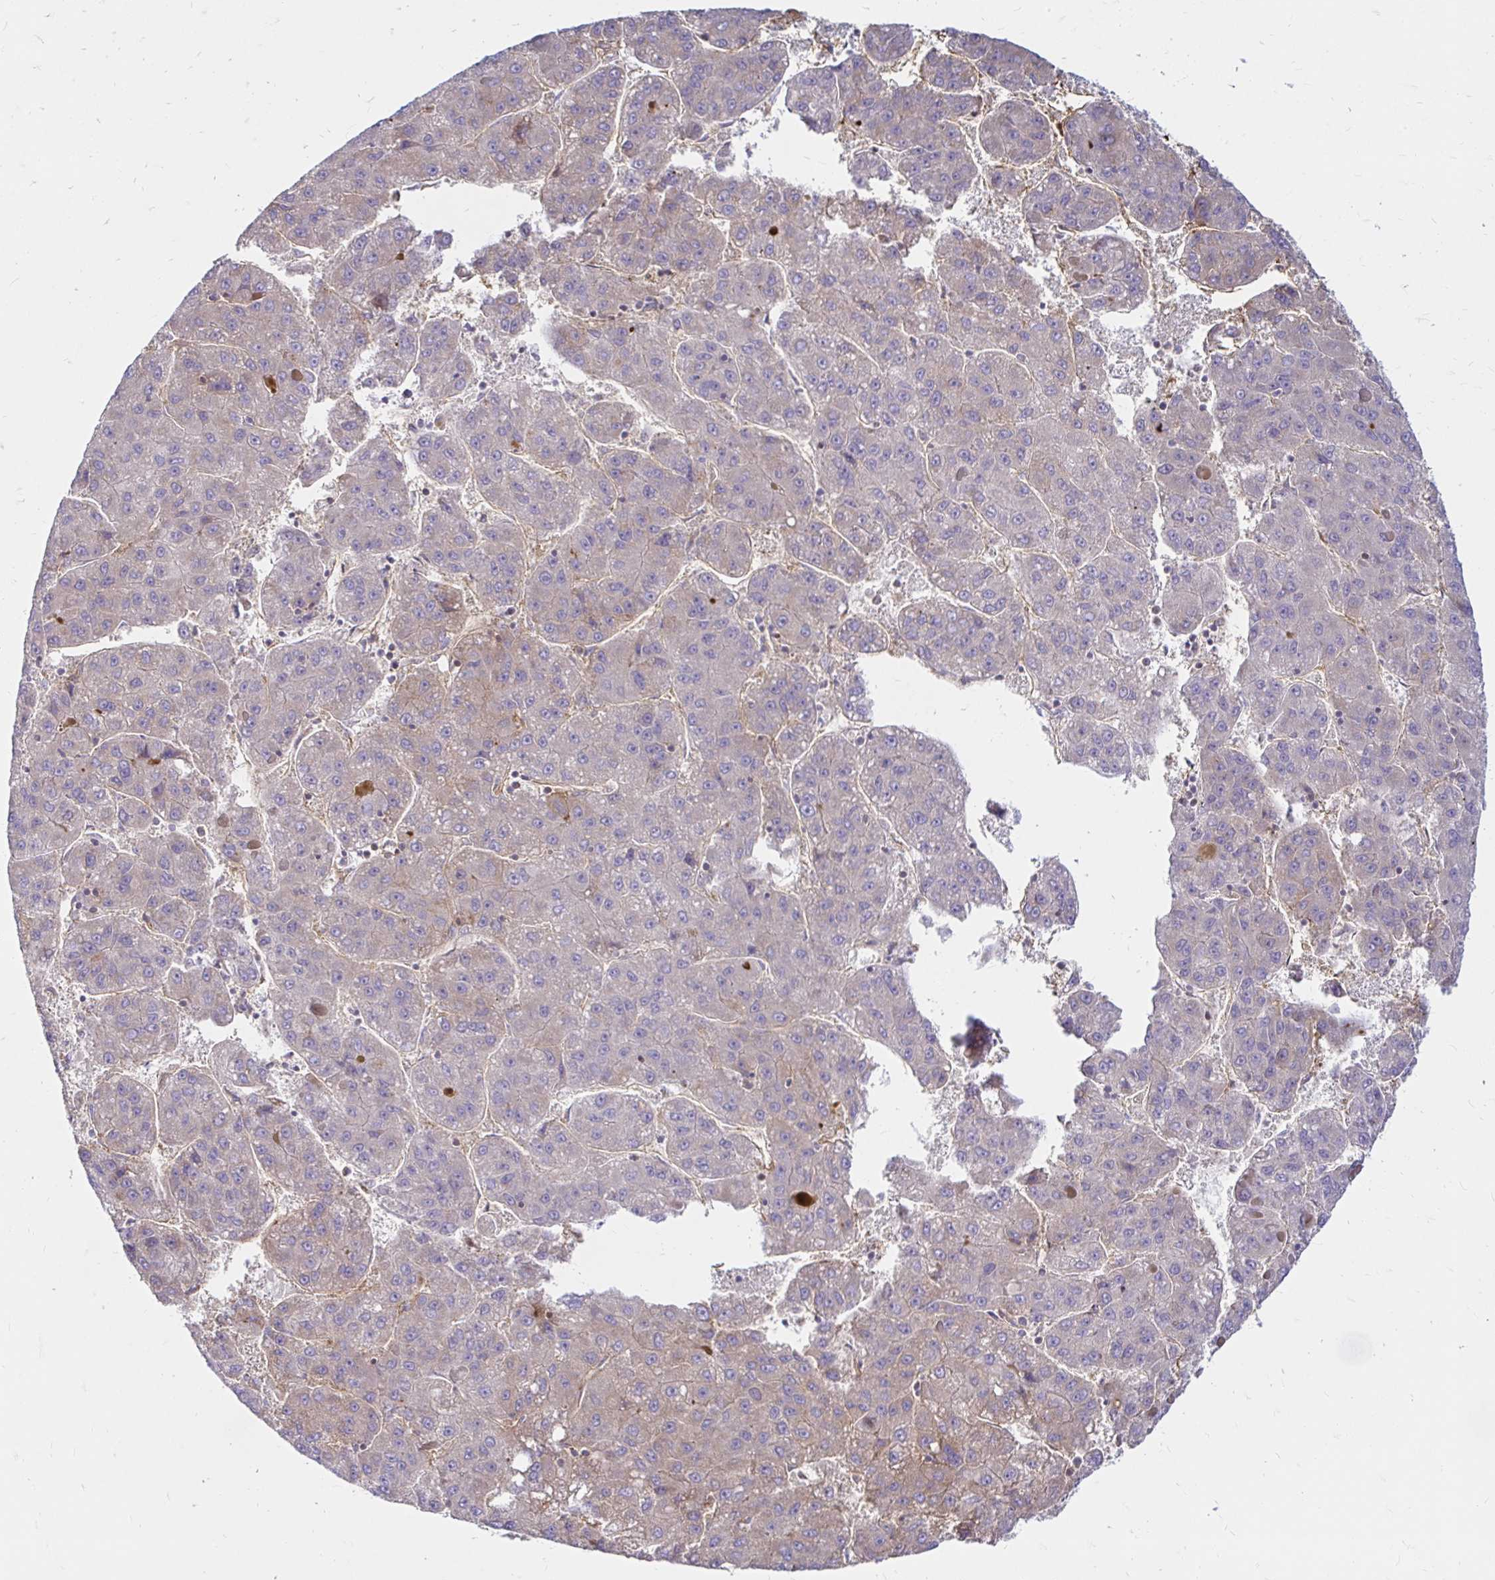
{"staining": {"intensity": "negative", "quantity": "none", "location": "none"}, "tissue": "liver cancer", "cell_type": "Tumor cells", "image_type": "cancer", "snomed": [{"axis": "morphology", "description": "Carcinoma, Hepatocellular, NOS"}, {"axis": "topography", "description": "Liver"}], "caption": "Immunohistochemical staining of liver cancer (hepatocellular carcinoma) displays no significant expression in tumor cells.", "gene": "ITGA2", "patient": {"sex": "female", "age": 82}}